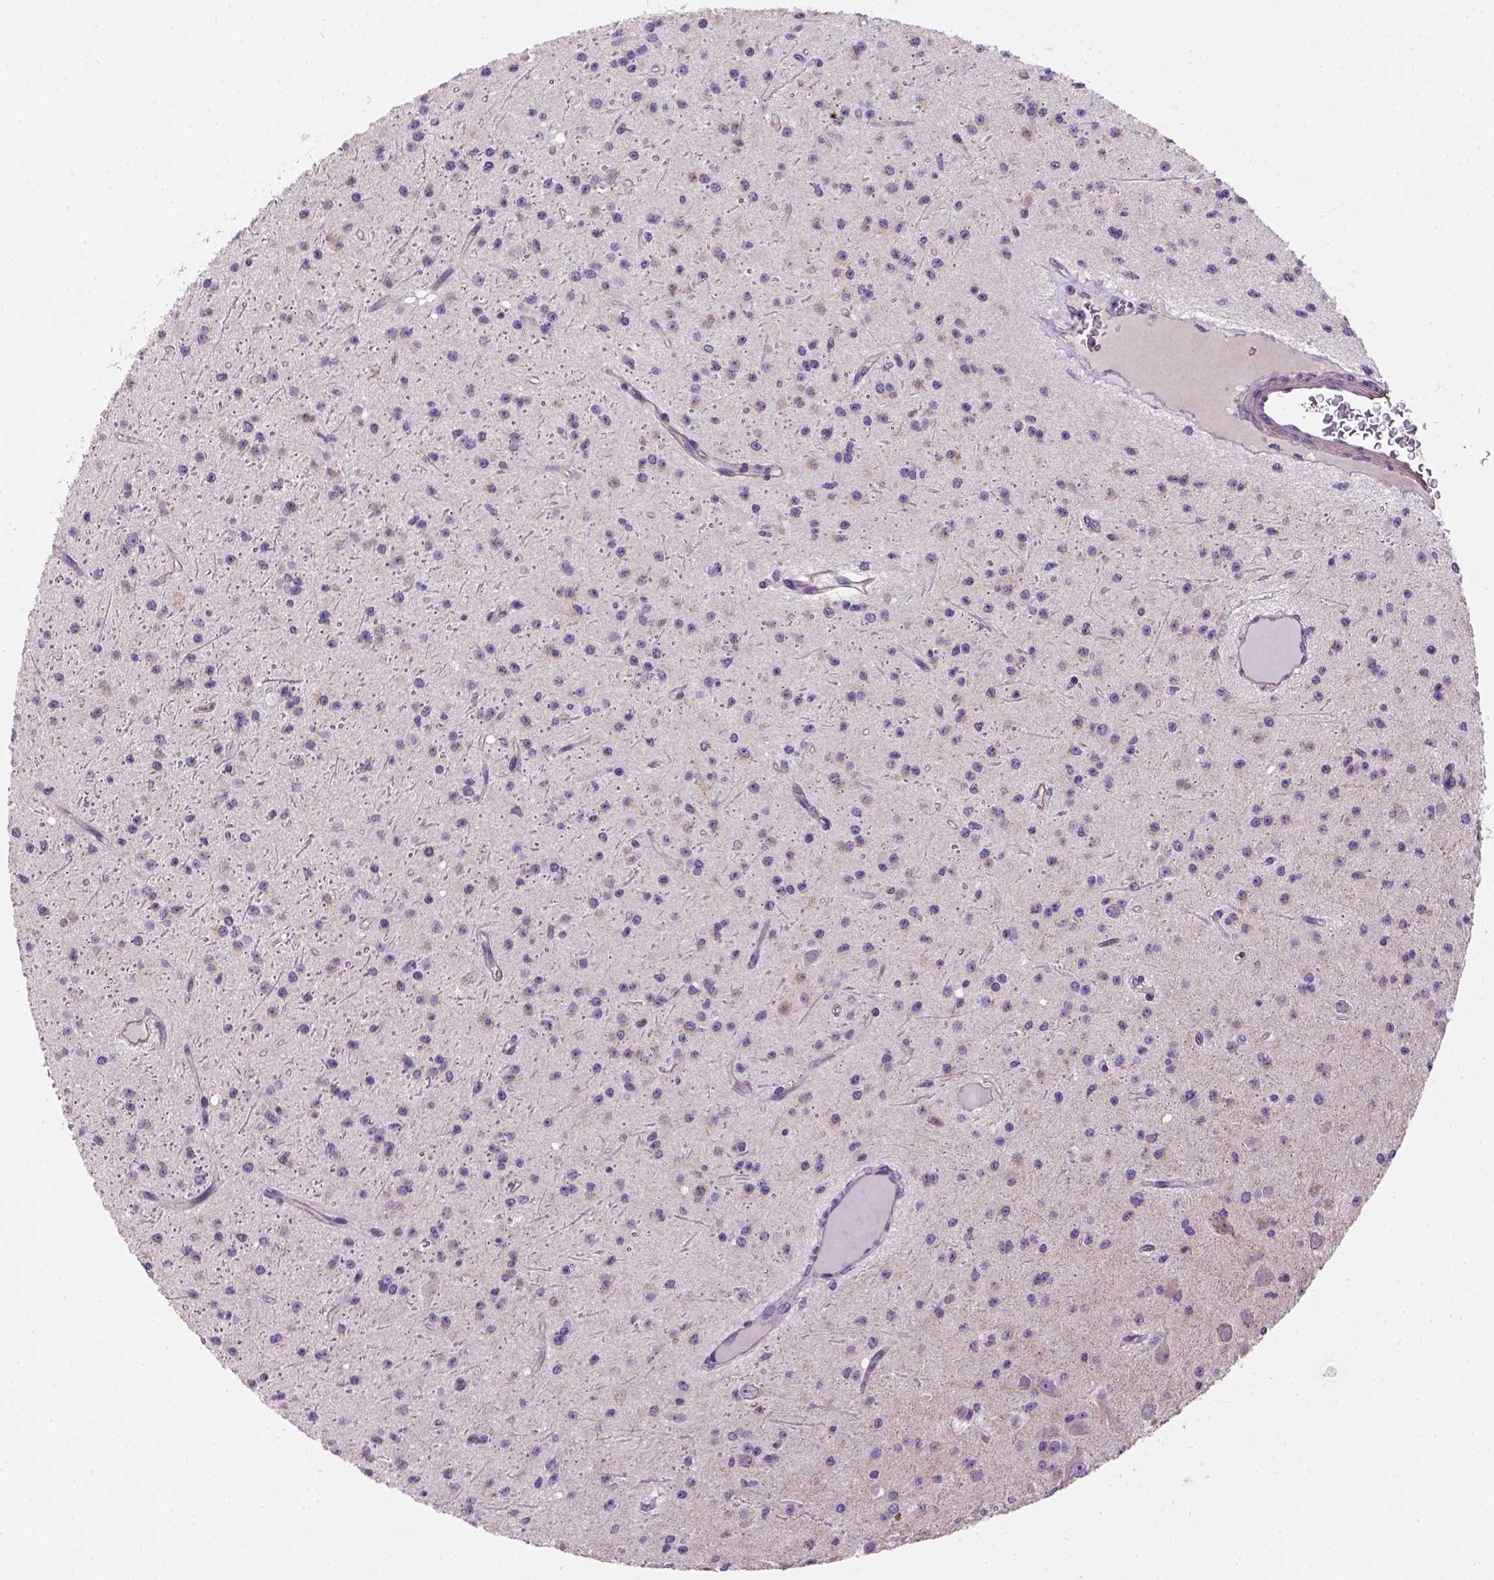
{"staining": {"intensity": "negative", "quantity": "none", "location": "none"}, "tissue": "glioma", "cell_type": "Tumor cells", "image_type": "cancer", "snomed": [{"axis": "morphology", "description": "Glioma, malignant, Low grade"}, {"axis": "topography", "description": "Brain"}], "caption": "Malignant glioma (low-grade) was stained to show a protein in brown. There is no significant expression in tumor cells. (DAB IHC visualized using brightfield microscopy, high magnification).", "gene": "HTRA1", "patient": {"sex": "male", "age": 27}}